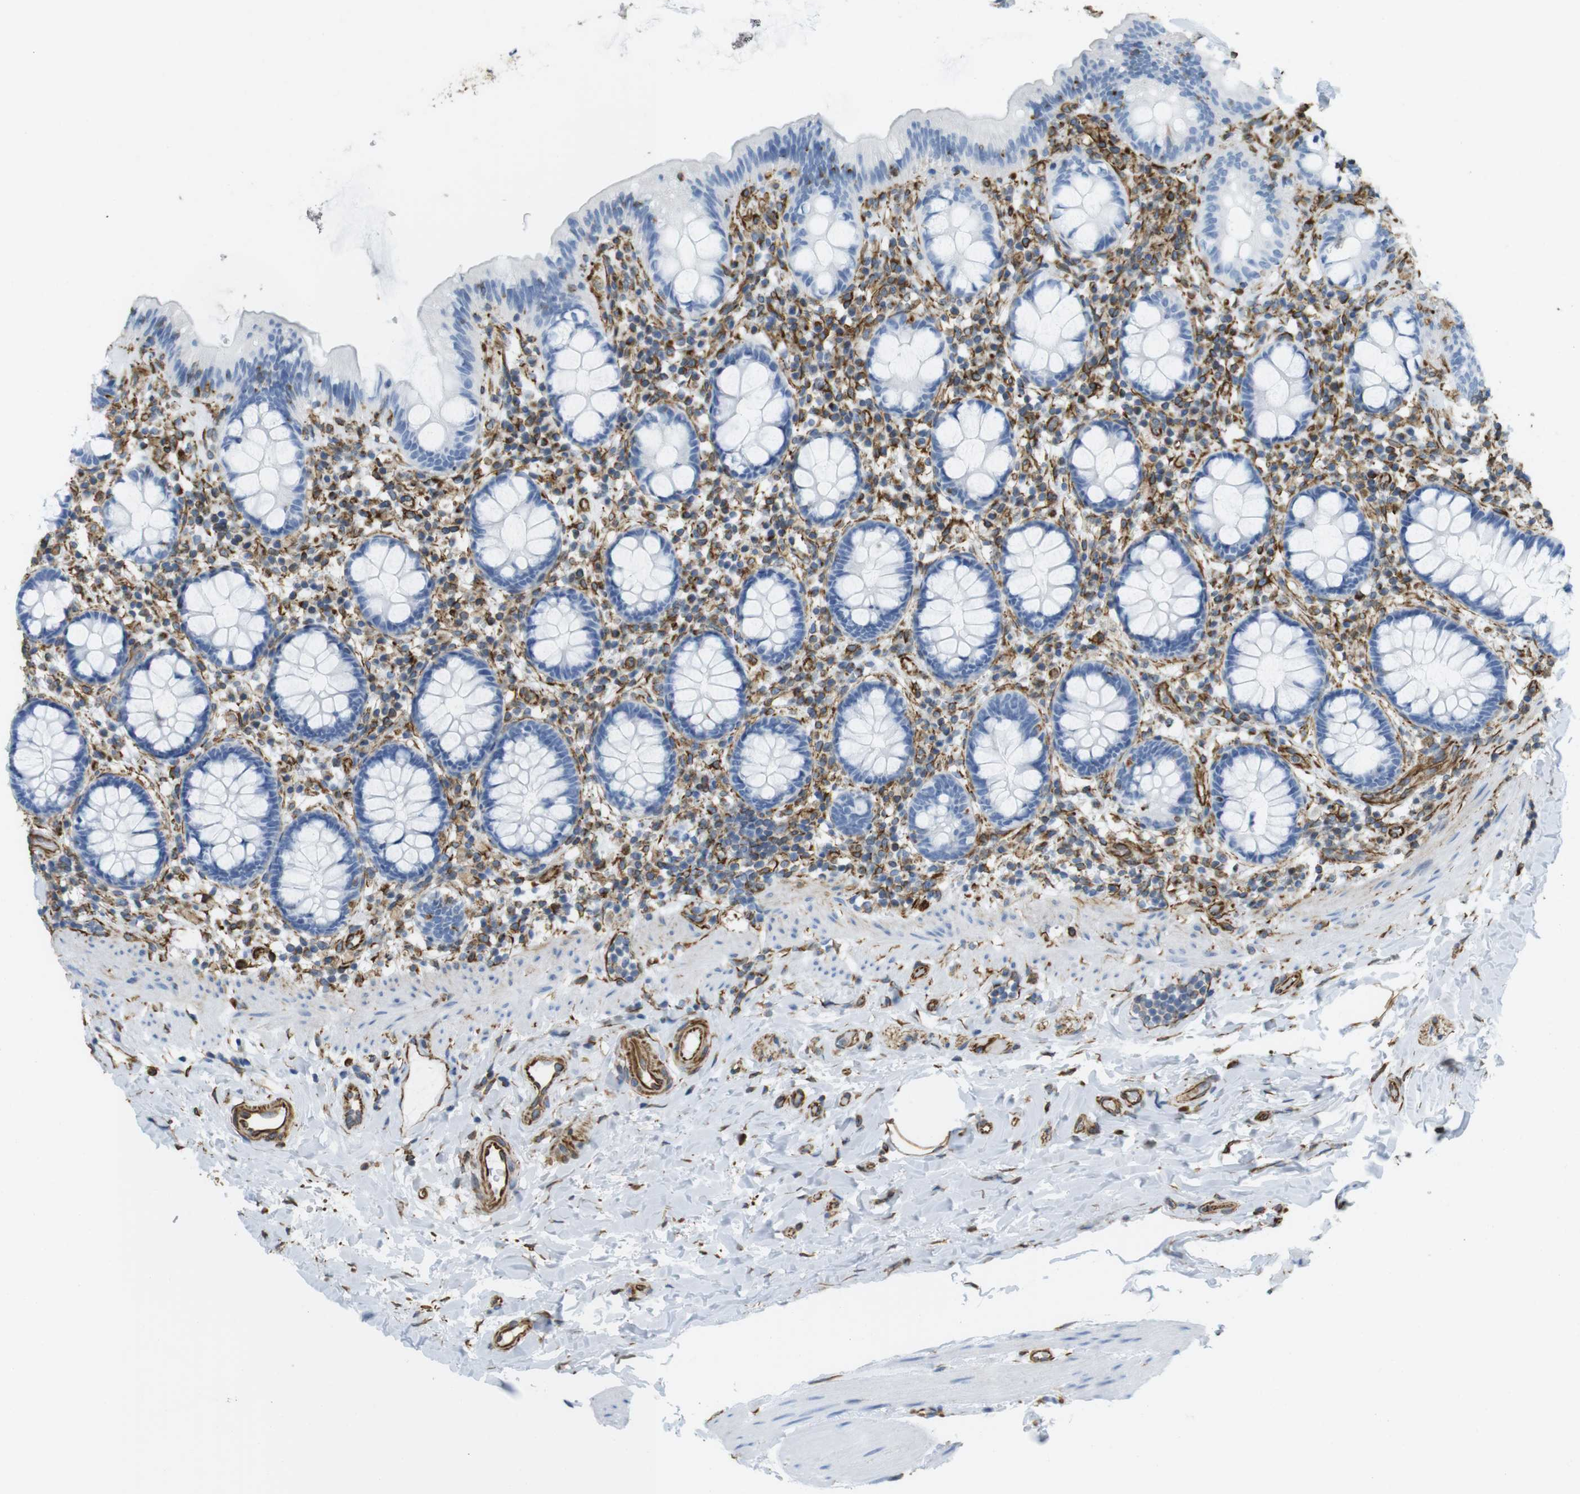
{"staining": {"intensity": "moderate", "quantity": ">75%", "location": "cytoplasmic/membranous"}, "tissue": "colon", "cell_type": "Endothelial cells", "image_type": "normal", "snomed": [{"axis": "morphology", "description": "Normal tissue, NOS"}, {"axis": "topography", "description": "Colon"}], "caption": "Normal colon reveals moderate cytoplasmic/membranous expression in about >75% of endothelial cells (DAB (3,3'-diaminobenzidine) = brown stain, brightfield microscopy at high magnification)..", "gene": "MS4A10", "patient": {"sex": "female", "age": 80}}